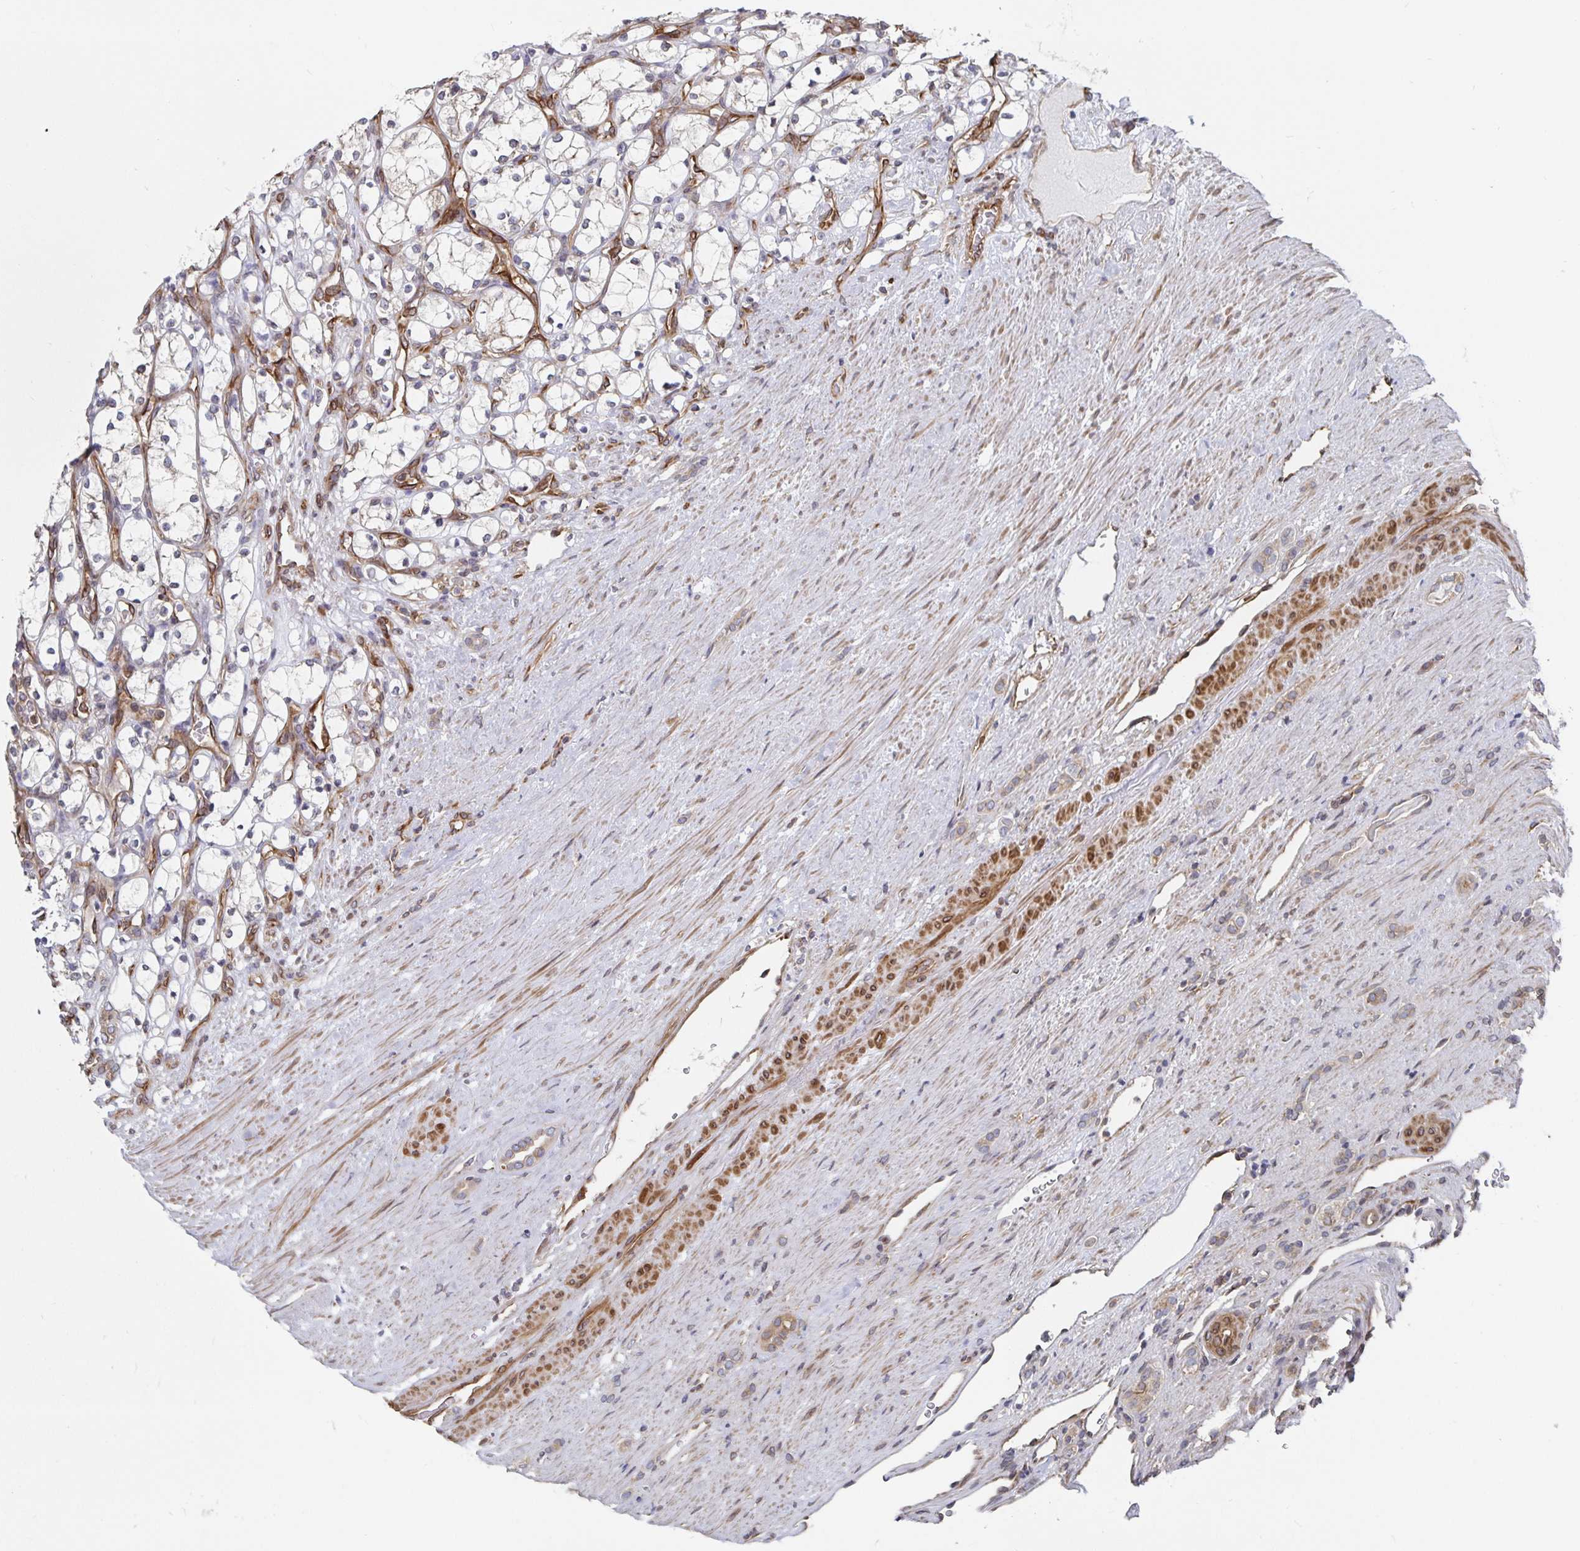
{"staining": {"intensity": "negative", "quantity": "none", "location": "none"}, "tissue": "renal cancer", "cell_type": "Tumor cells", "image_type": "cancer", "snomed": [{"axis": "morphology", "description": "Adenocarcinoma, NOS"}, {"axis": "topography", "description": "Kidney"}], "caption": "An immunohistochemistry micrograph of renal cancer is shown. There is no staining in tumor cells of renal cancer.", "gene": "BCAP29", "patient": {"sex": "female", "age": 69}}